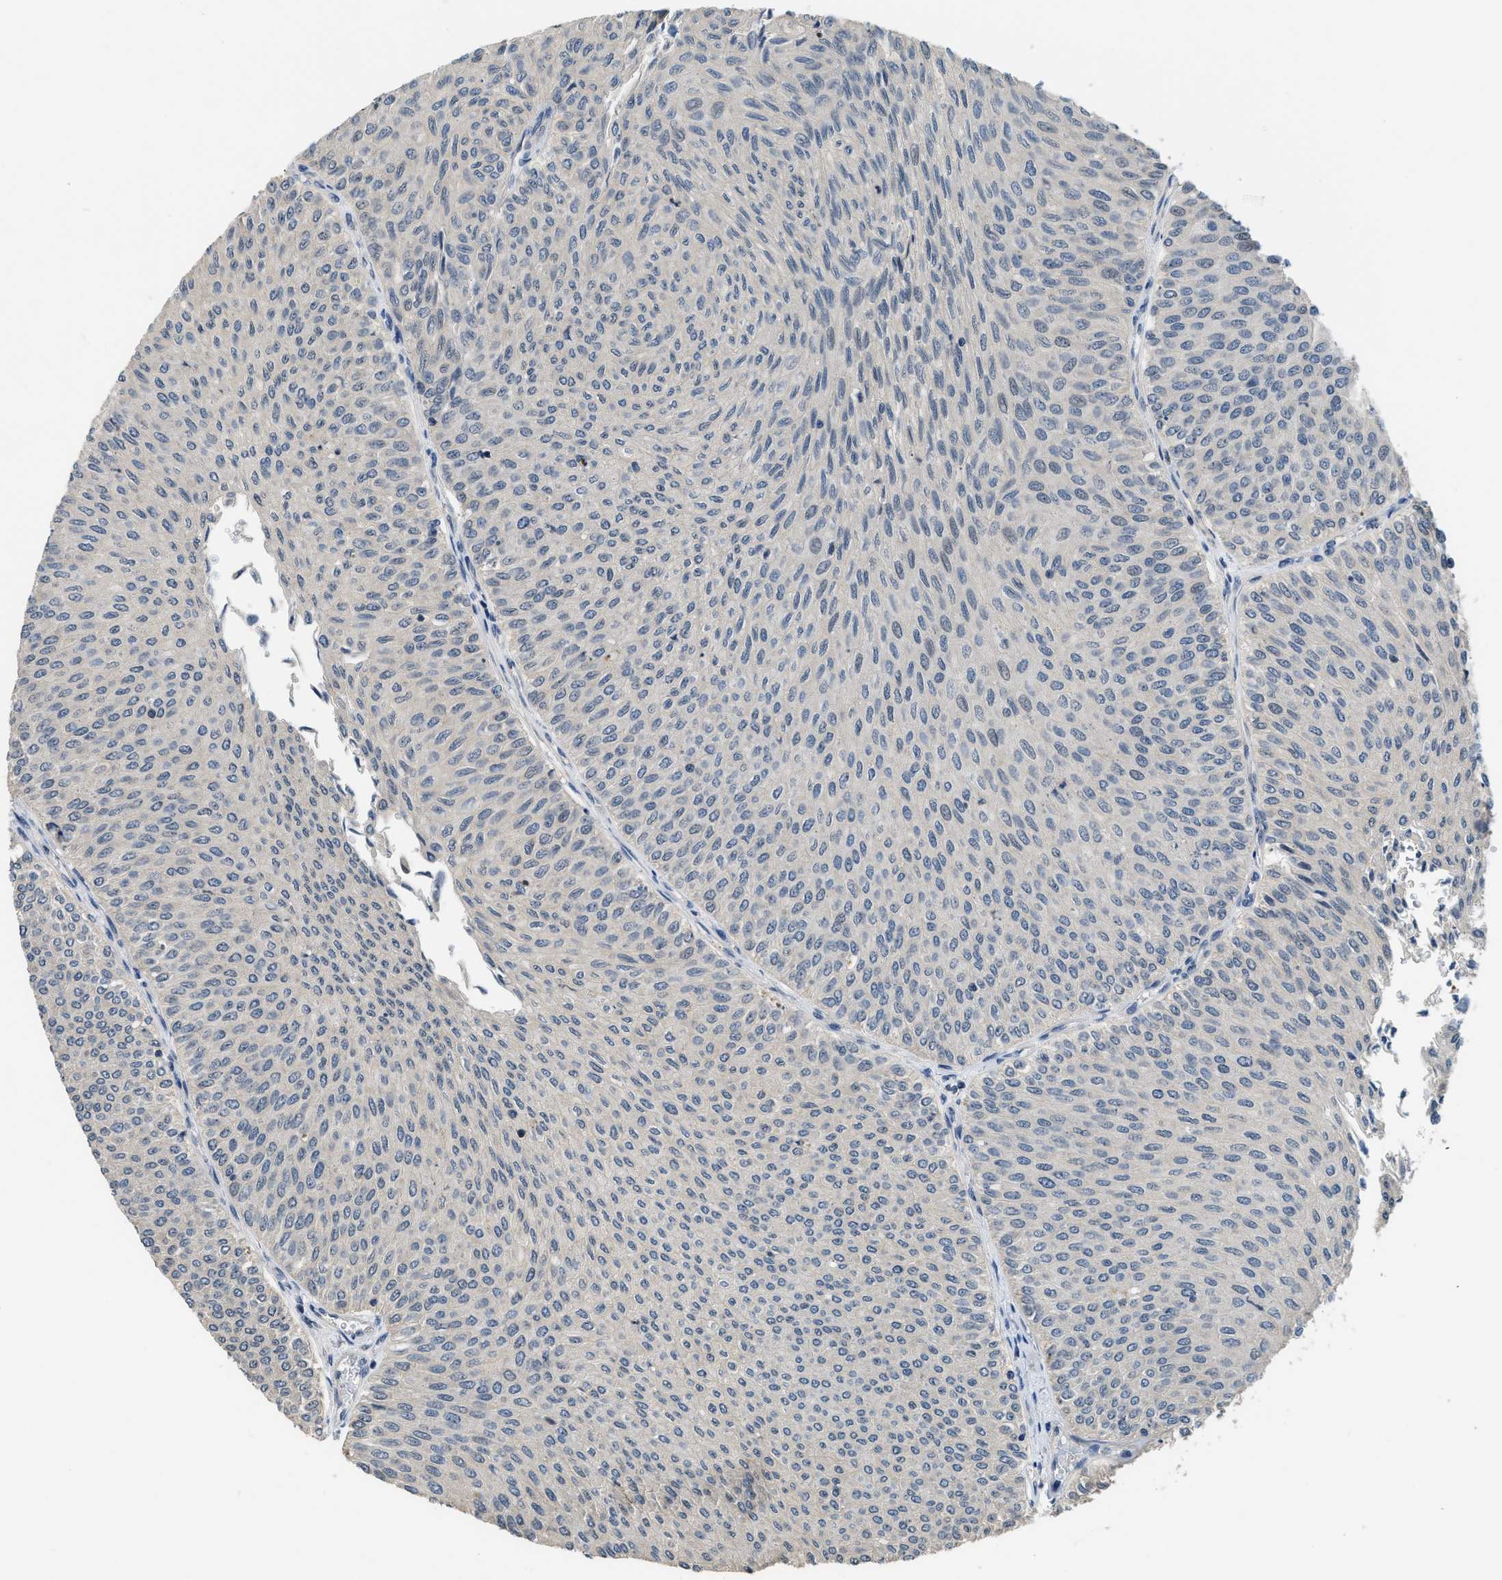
{"staining": {"intensity": "negative", "quantity": "none", "location": "none"}, "tissue": "urothelial cancer", "cell_type": "Tumor cells", "image_type": "cancer", "snomed": [{"axis": "morphology", "description": "Urothelial carcinoma, Low grade"}, {"axis": "topography", "description": "Urinary bladder"}], "caption": "A high-resolution micrograph shows immunohistochemistry staining of low-grade urothelial carcinoma, which shows no significant staining in tumor cells.", "gene": "TES", "patient": {"sex": "male", "age": 78}}